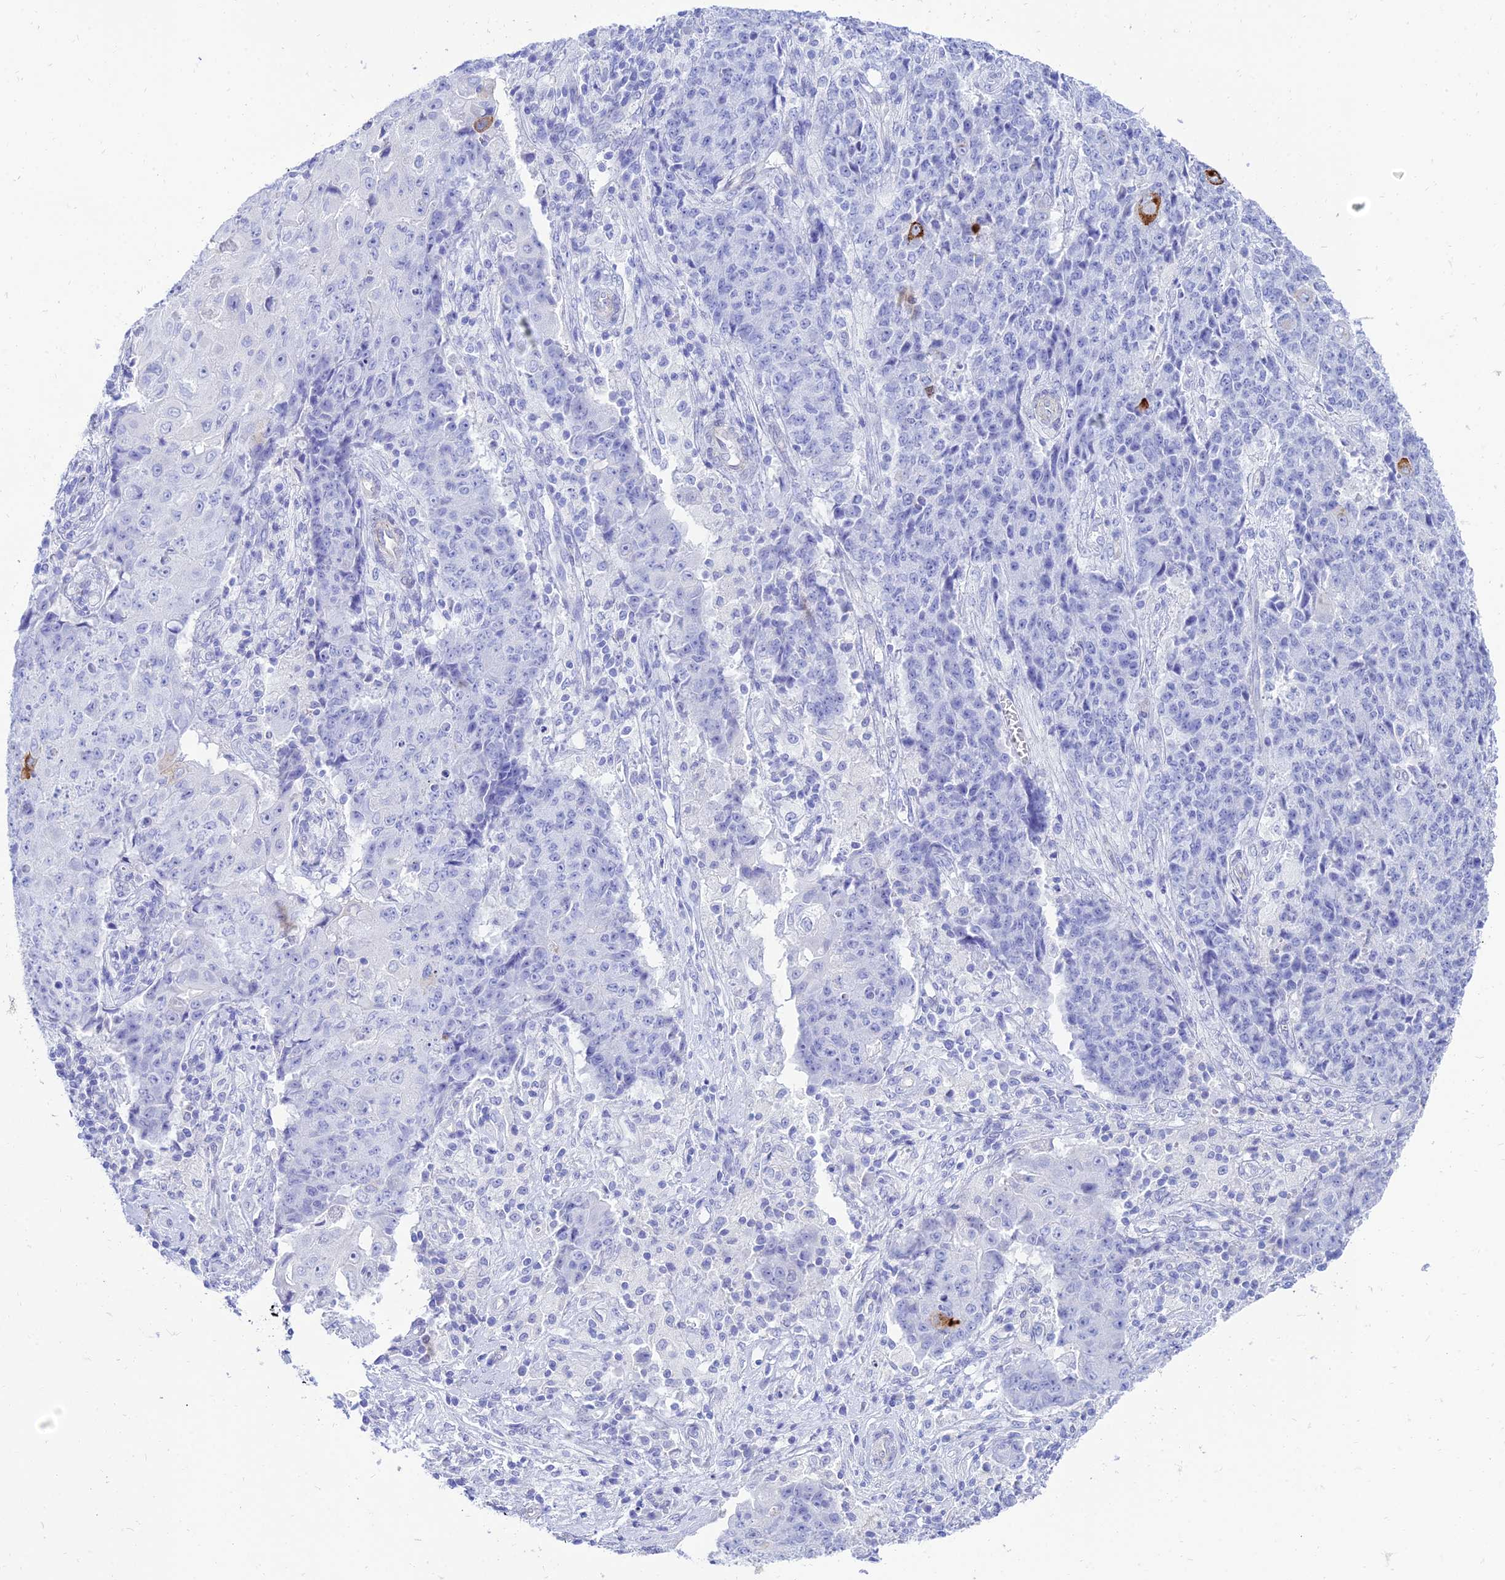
{"staining": {"intensity": "negative", "quantity": "none", "location": "none"}, "tissue": "ovarian cancer", "cell_type": "Tumor cells", "image_type": "cancer", "snomed": [{"axis": "morphology", "description": "Carcinoma, endometroid"}, {"axis": "topography", "description": "Ovary"}], "caption": "Photomicrograph shows no significant protein positivity in tumor cells of ovarian endometroid carcinoma.", "gene": "TAC3", "patient": {"sex": "female", "age": 42}}